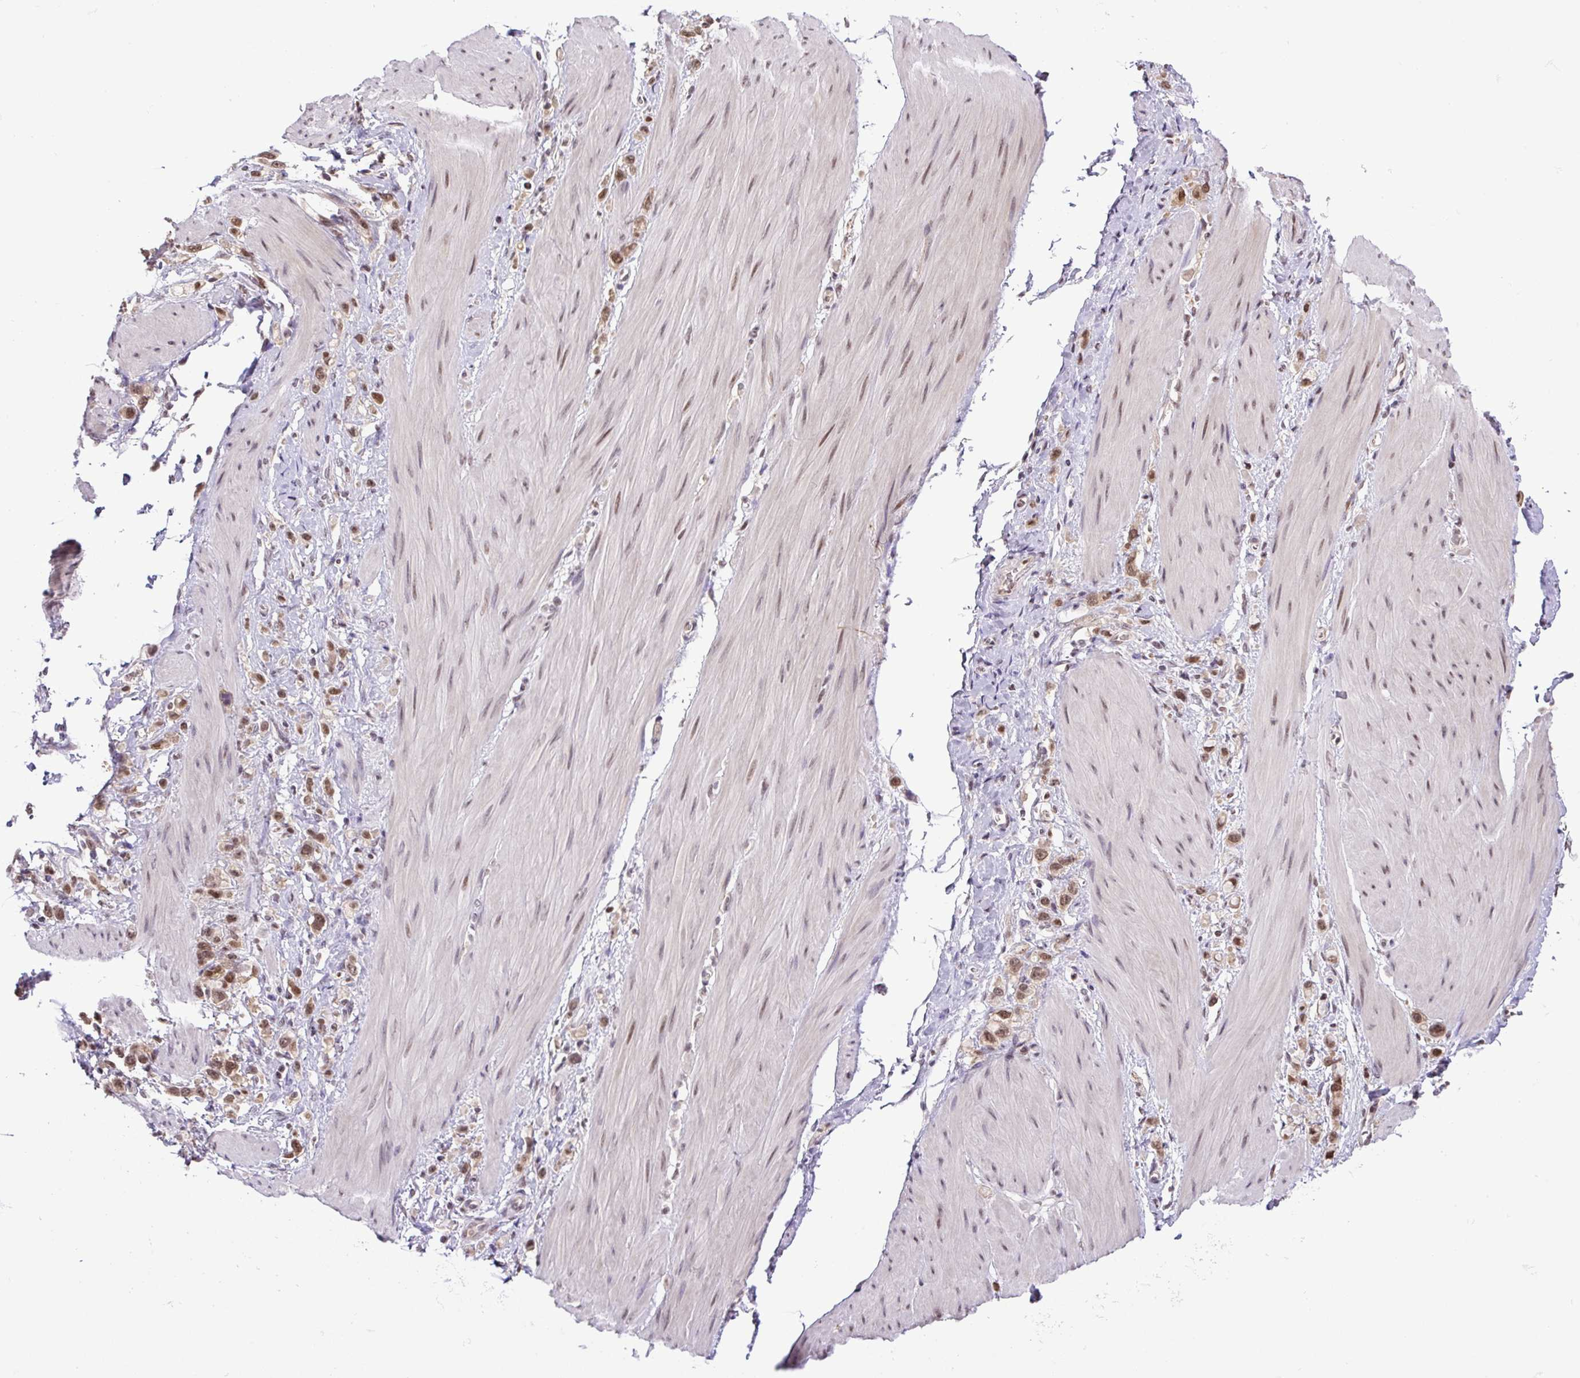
{"staining": {"intensity": "moderate", "quantity": ">75%", "location": "nuclear"}, "tissue": "stomach cancer", "cell_type": "Tumor cells", "image_type": "cancer", "snomed": [{"axis": "morphology", "description": "Adenocarcinoma, NOS"}, {"axis": "topography", "description": "Stomach"}], "caption": "A brown stain shows moderate nuclear staining of a protein in stomach cancer tumor cells.", "gene": "SGTA", "patient": {"sex": "female", "age": 65}}